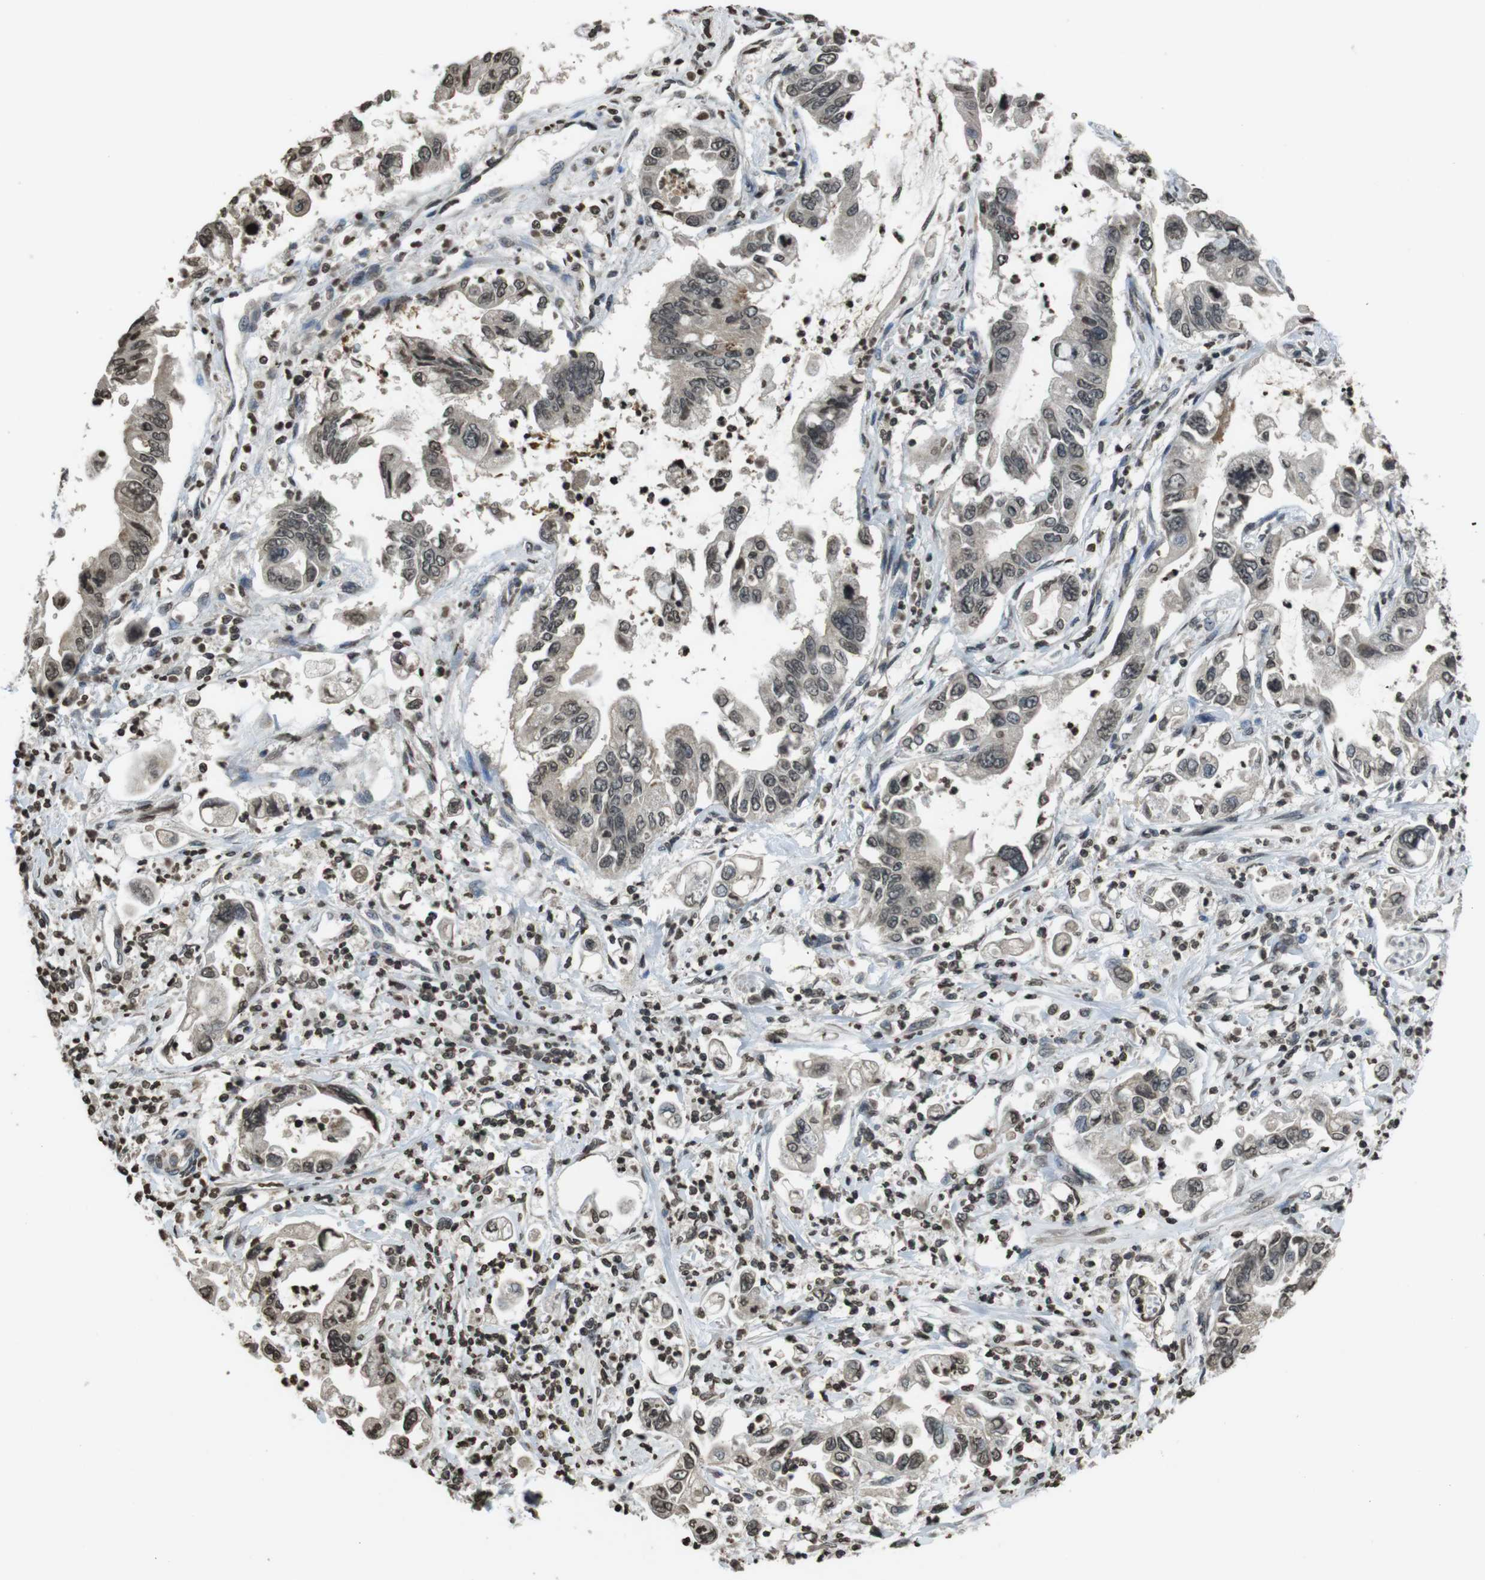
{"staining": {"intensity": "moderate", "quantity": "25%-75%", "location": "nuclear"}, "tissue": "pancreatic cancer", "cell_type": "Tumor cells", "image_type": "cancer", "snomed": [{"axis": "morphology", "description": "Adenocarcinoma, NOS"}, {"axis": "topography", "description": "Pancreas"}], "caption": "The immunohistochemical stain labels moderate nuclear staining in tumor cells of pancreatic adenocarcinoma tissue.", "gene": "MAF", "patient": {"sex": "male", "age": 56}}